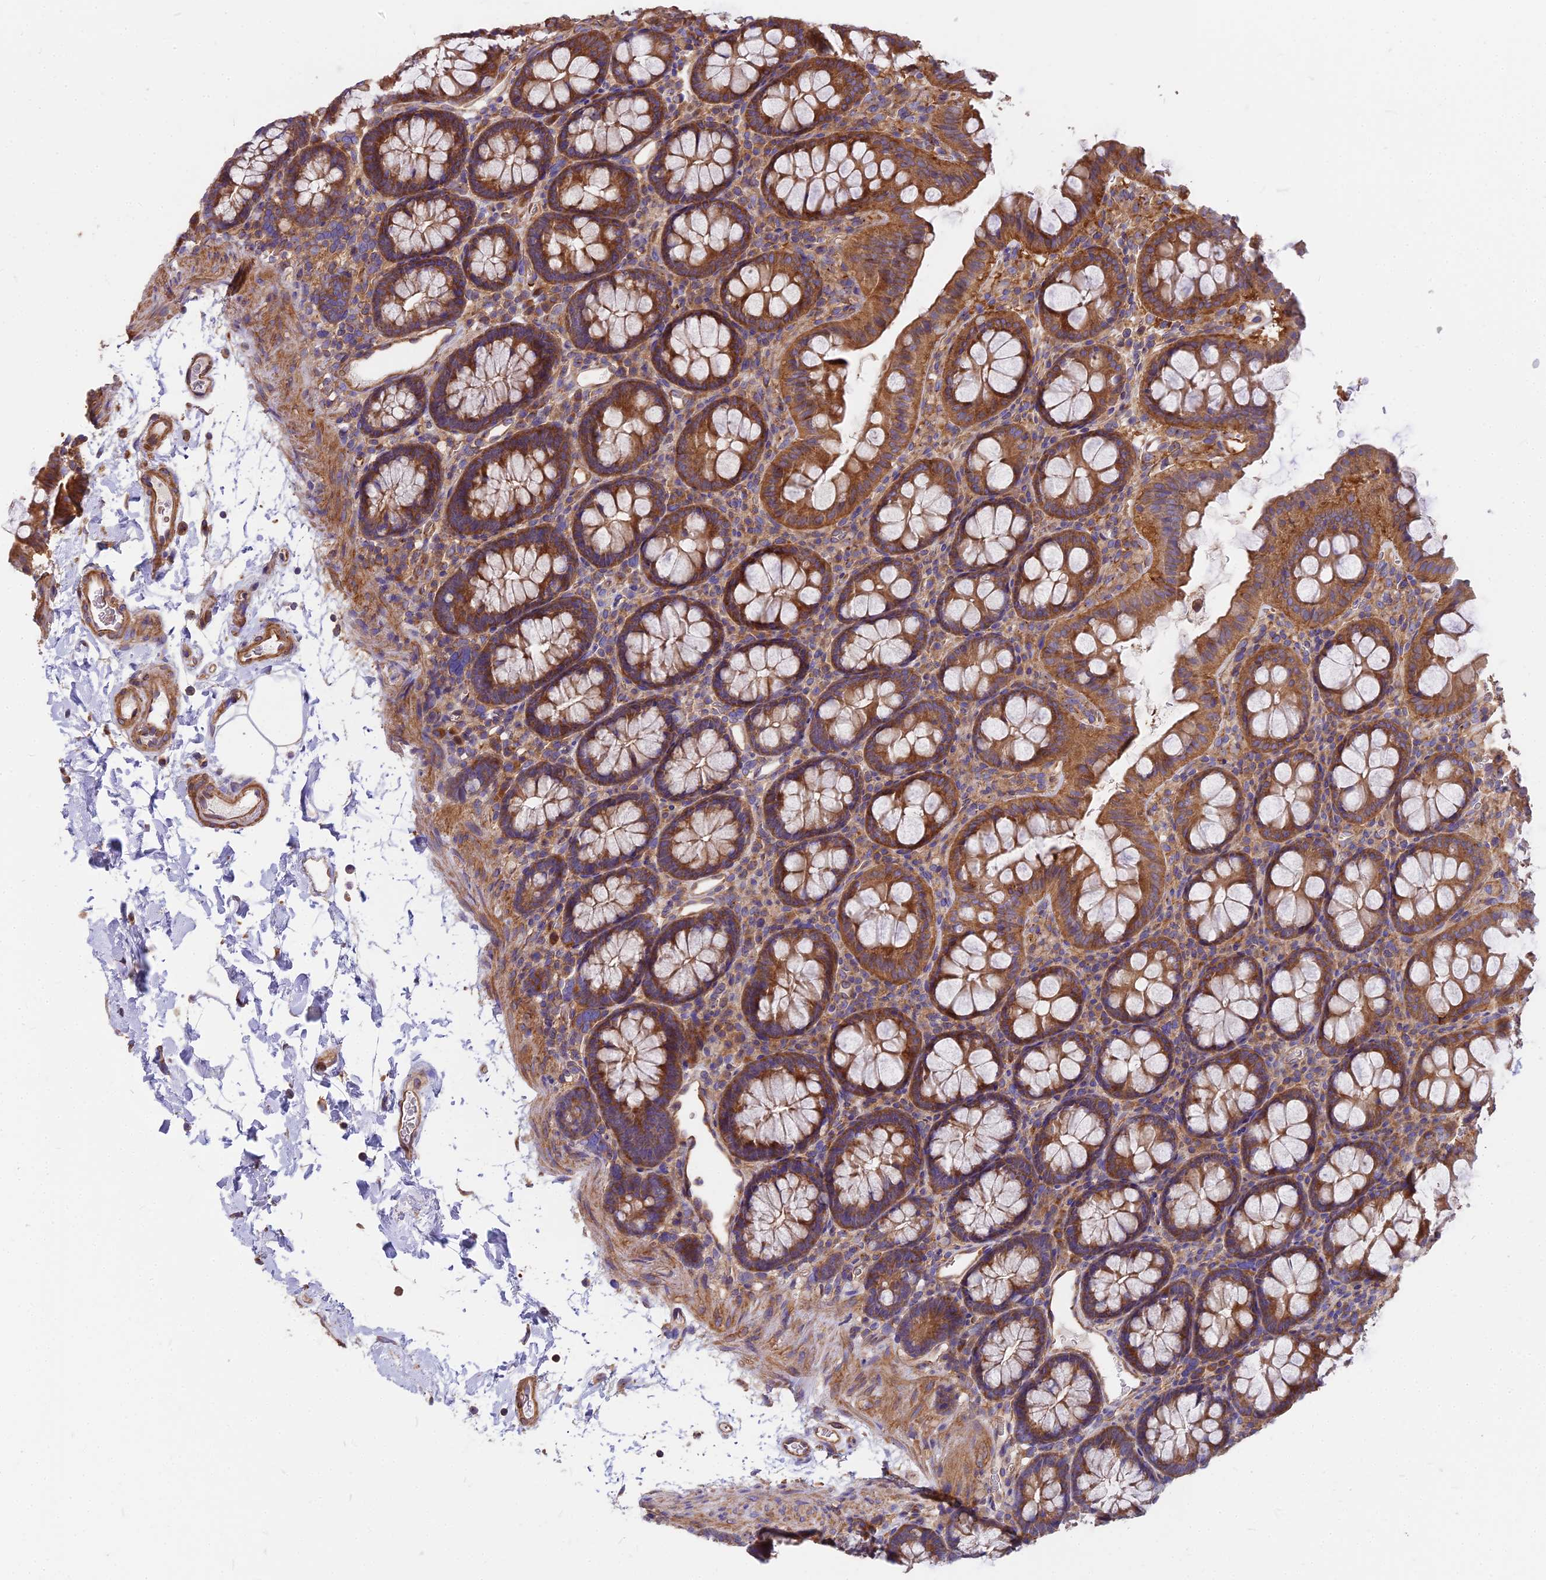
{"staining": {"intensity": "moderate", "quantity": ">75%", "location": "cytoplasmic/membranous"}, "tissue": "colon", "cell_type": "Endothelial cells", "image_type": "normal", "snomed": [{"axis": "morphology", "description": "Normal tissue, NOS"}, {"axis": "topography", "description": "Colon"}], "caption": "This photomicrograph reveals IHC staining of unremarkable human colon, with medium moderate cytoplasmic/membranous expression in approximately >75% of endothelial cells.", "gene": "DCTN3", "patient": {"sex": "male", "age": 75}}